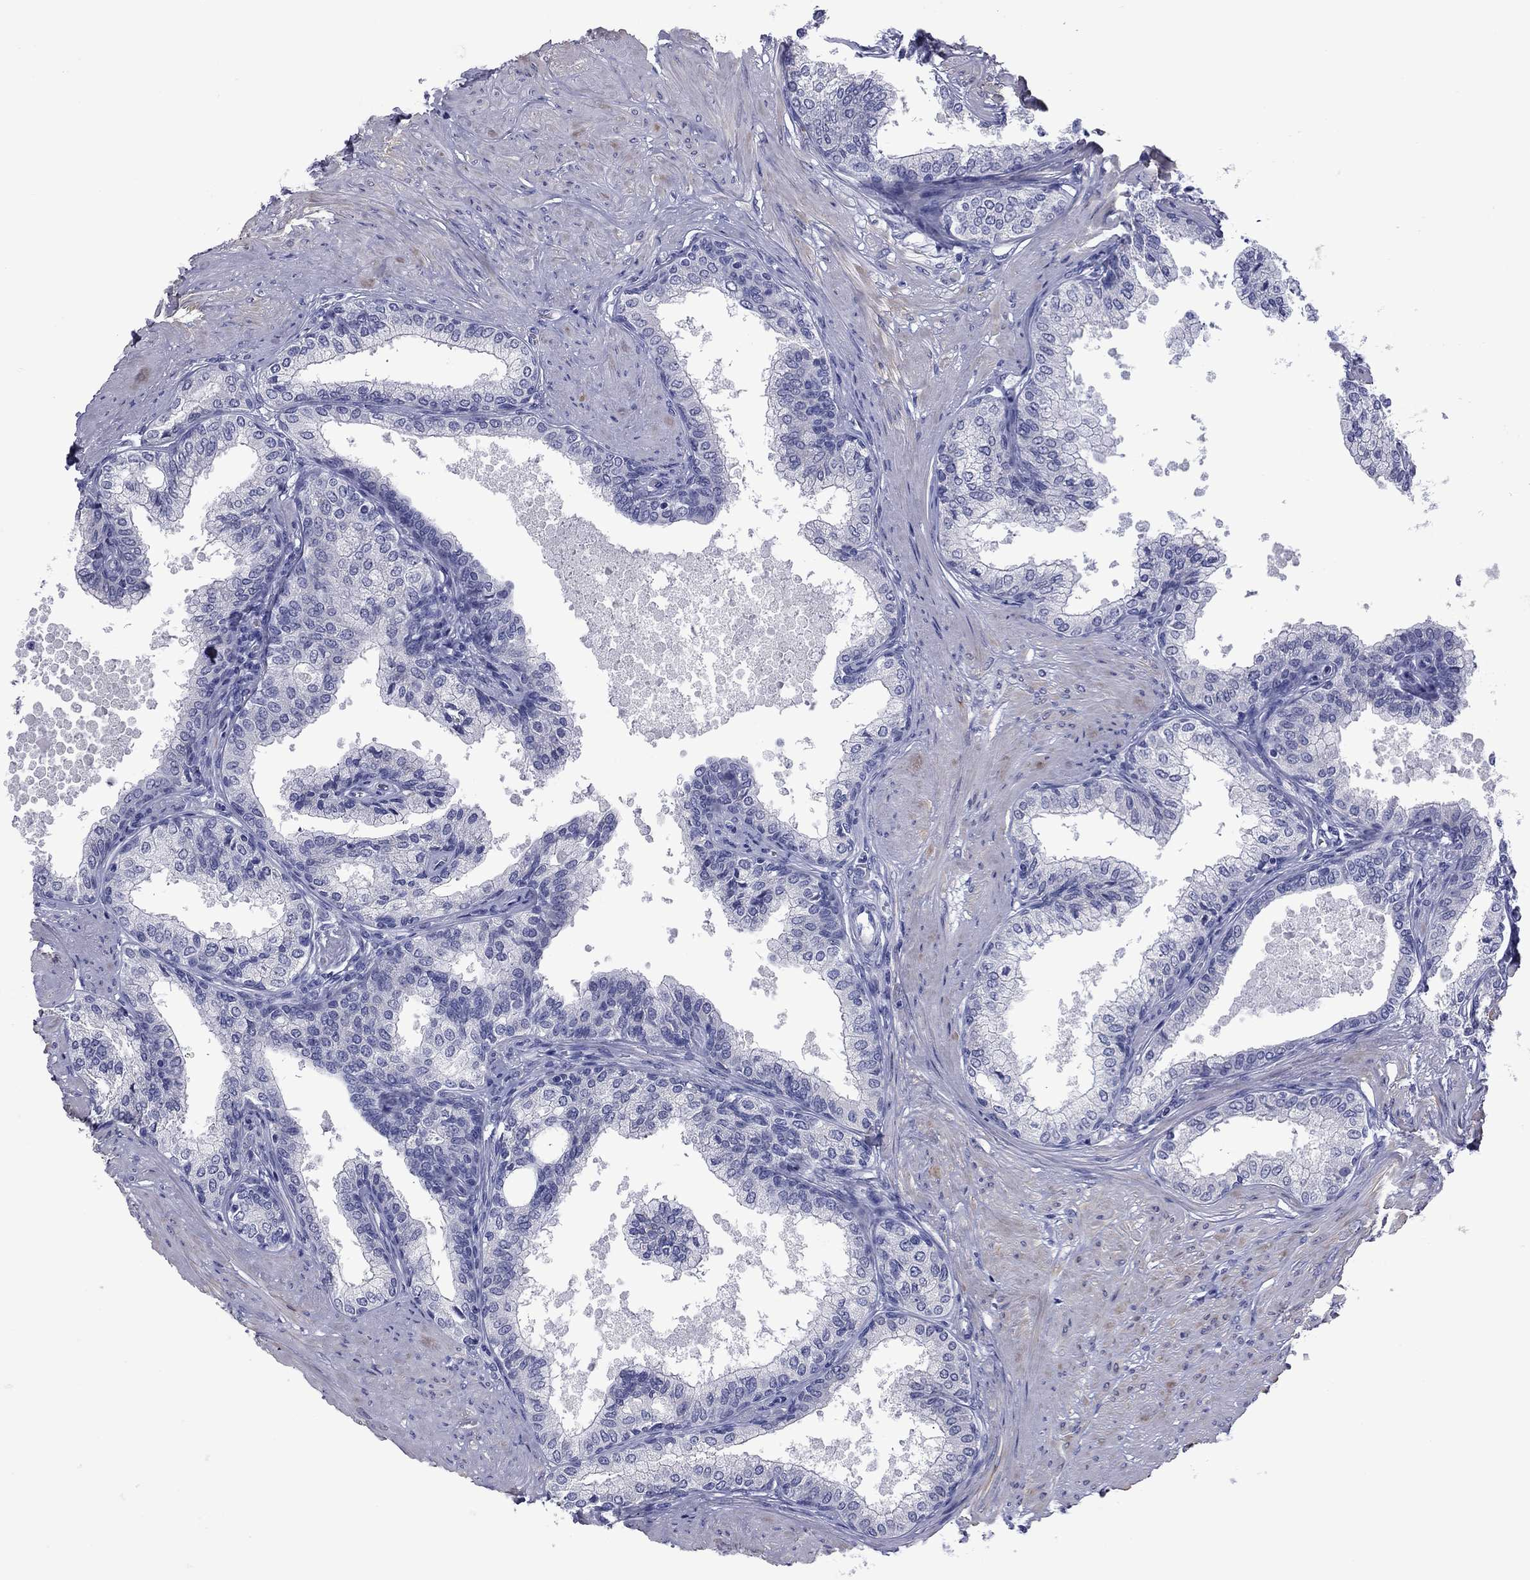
{"staining": {"intensity": "negative", "quantity": "none", "location": "none"}, "tissue": "prostate", "cell_type": "Glandular cells", "image_type": "normal", "snomed": [{"axis": "morphology", "description": "Normal tissue, NOS"}, {"axis": "topography", "description": "Prostate"}], "caption": "Prostate was stained to show a protein in brown. There is no significant positivity in glandular cells. Brightfield microscopy of immunohistochemistry (IHC) stained with DAB (brown) and hematoxylin (blue), captured at high magnification.", "gene": "EPPIN", "patient": {"sex": "male", "age": 63}}